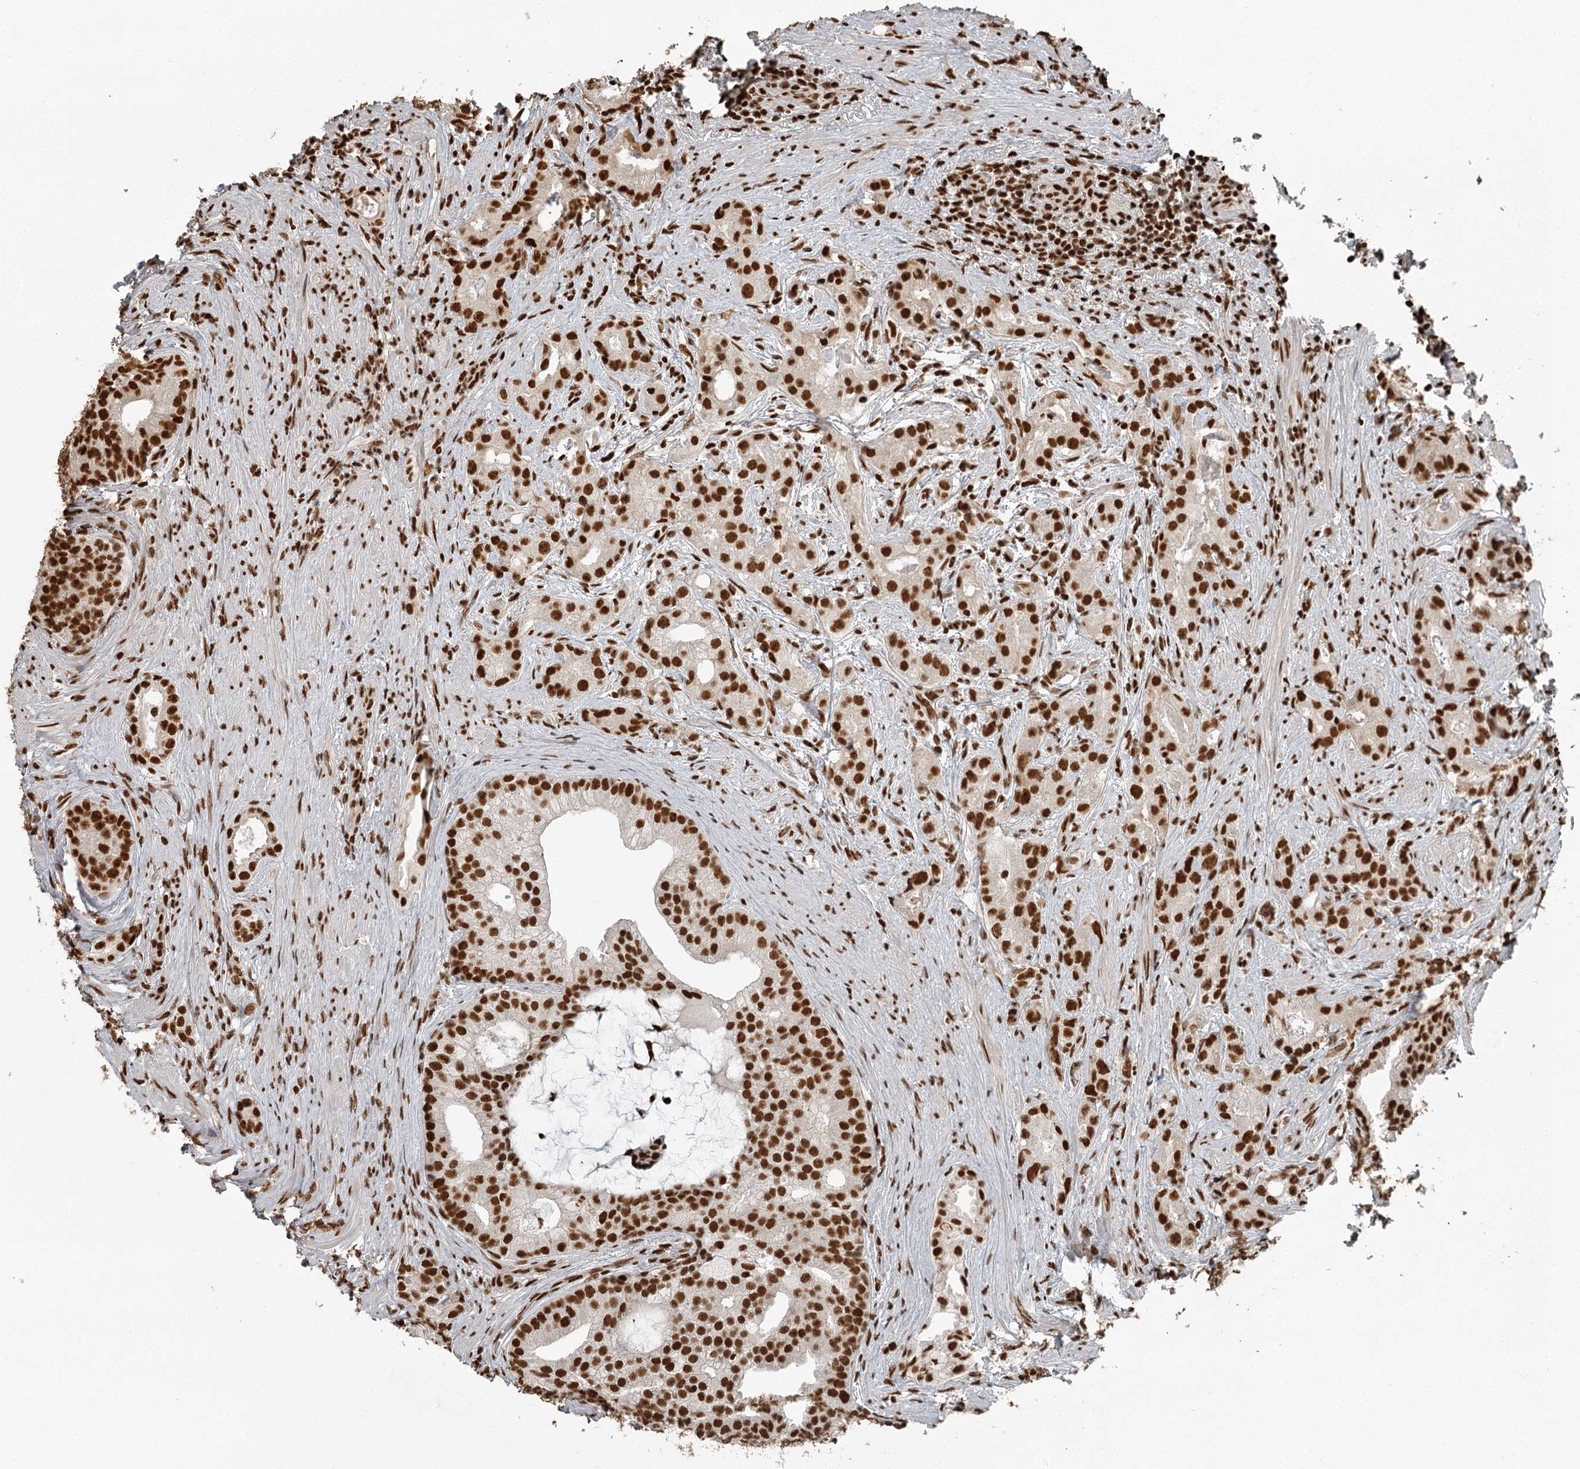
{"staining": {"intensity": "strong", "quantity": ">75%", "location": "nuclear"}, "tissue": "prostate cancer", "cell_type": "Tumor cells", "image_type": "cancer", "snomed": [{"axis": "morphology", "description": "Adenocarcinoma, Low grade"}, {"axis": "topography", "description": "Prostate"}], "caption": "Prostate cancer (low-grade adenocarcinoma) stained for a protein (brown) displays strong nuclear positive positivity in approximately >75% of tumor cells.", "gene": "RBBP7", "patient": {"sex": "male", "age": 71}}